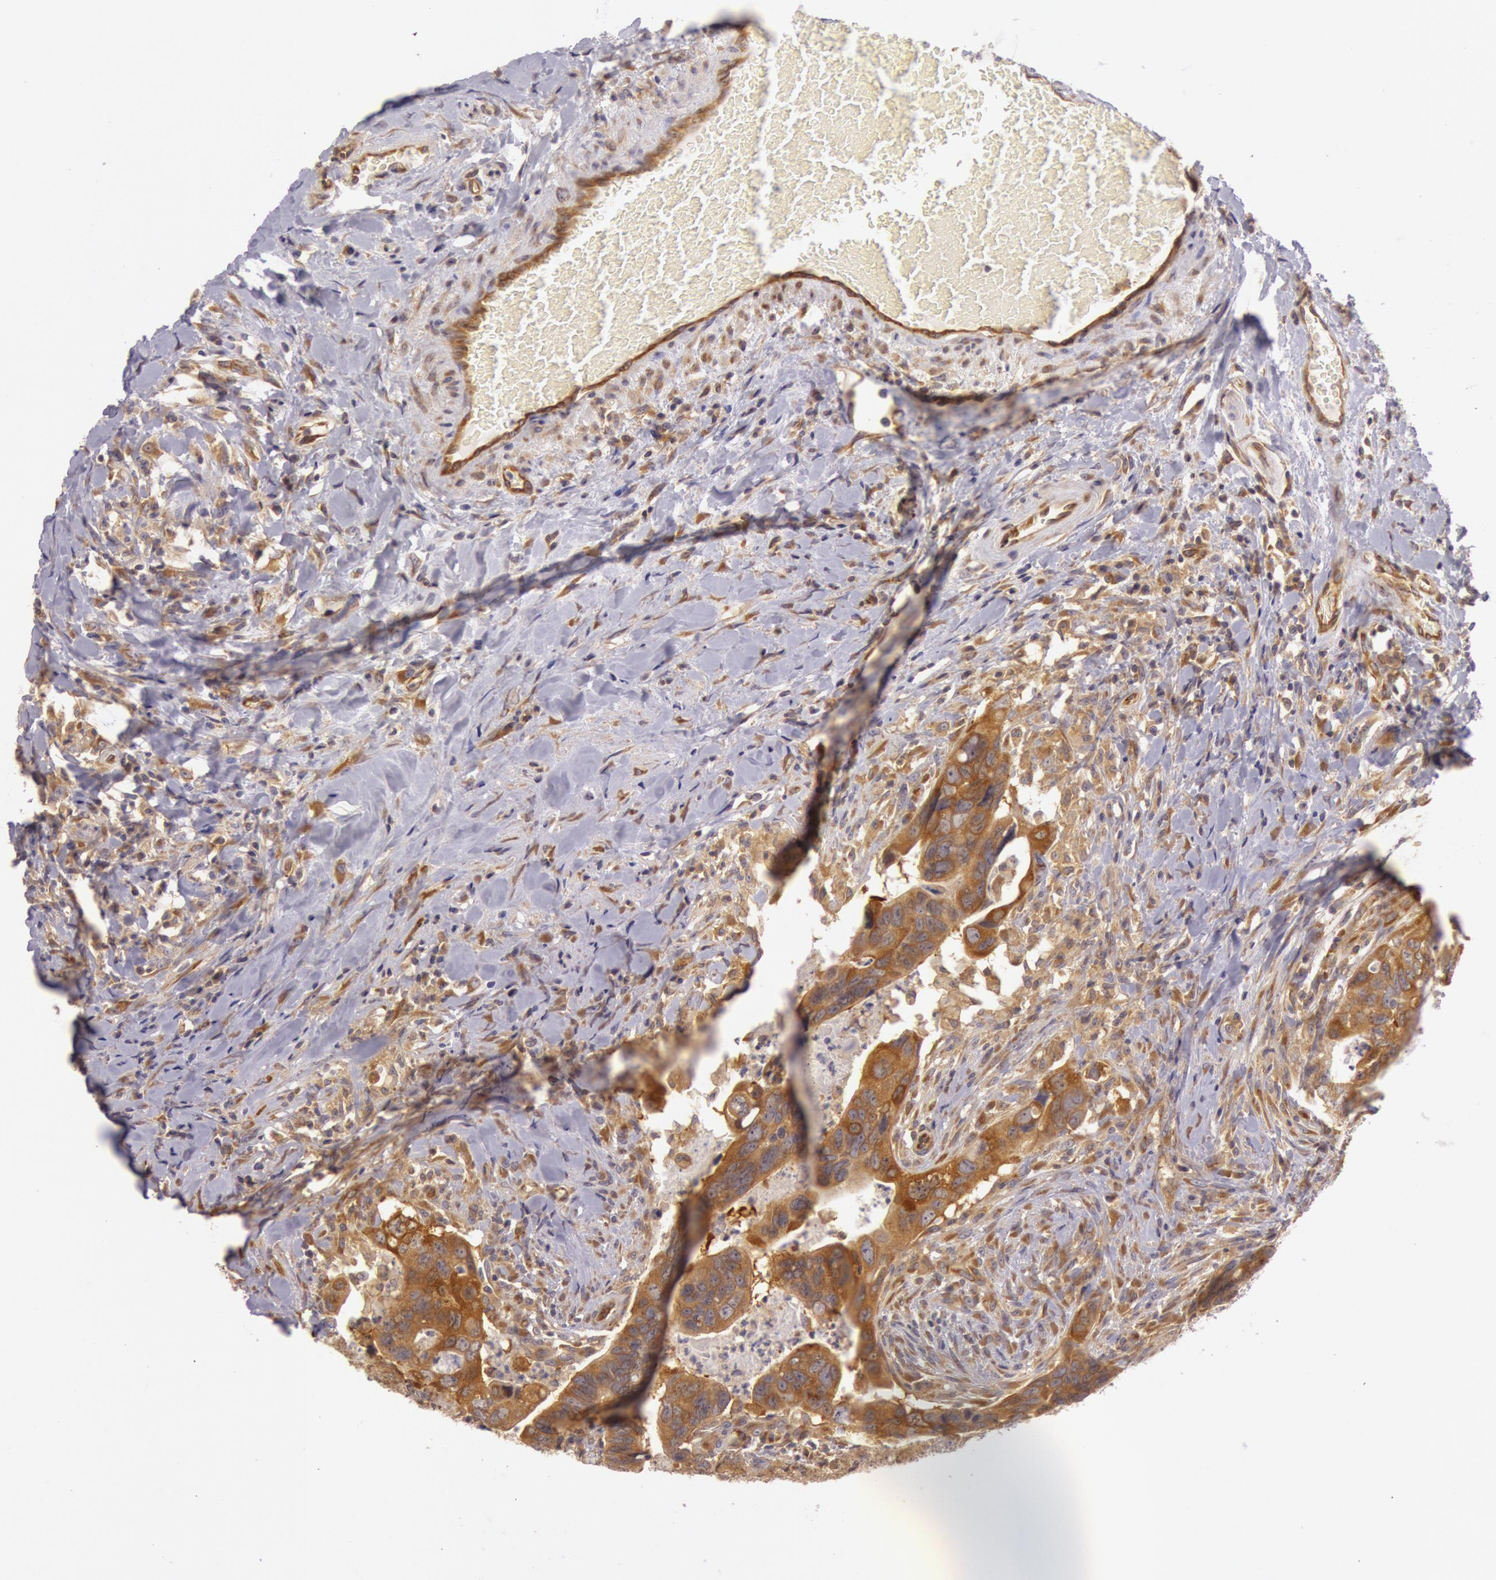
{"staining": {"intensity": "moderate", "quantity": ">75%", "location": "cytoplasmic/membranous"}, "tissue": "colorectal cancer", "cell_type": "Tumor cells", "image_type": "cancer", "snomed": [{"axis": "morphology", "description": "Adenocarcinoma, NOS"}, {"axis": "topography", "description": "Rectum"}], "caption": "Protein staining of colorectal cancer (adenocarcinoma) tissue reveals moderate cytoplasmic/membranous expression in approximately >75% of tumor cells.", "gene": "CHUK", "patient": {"sex": "male", "age": 53}}